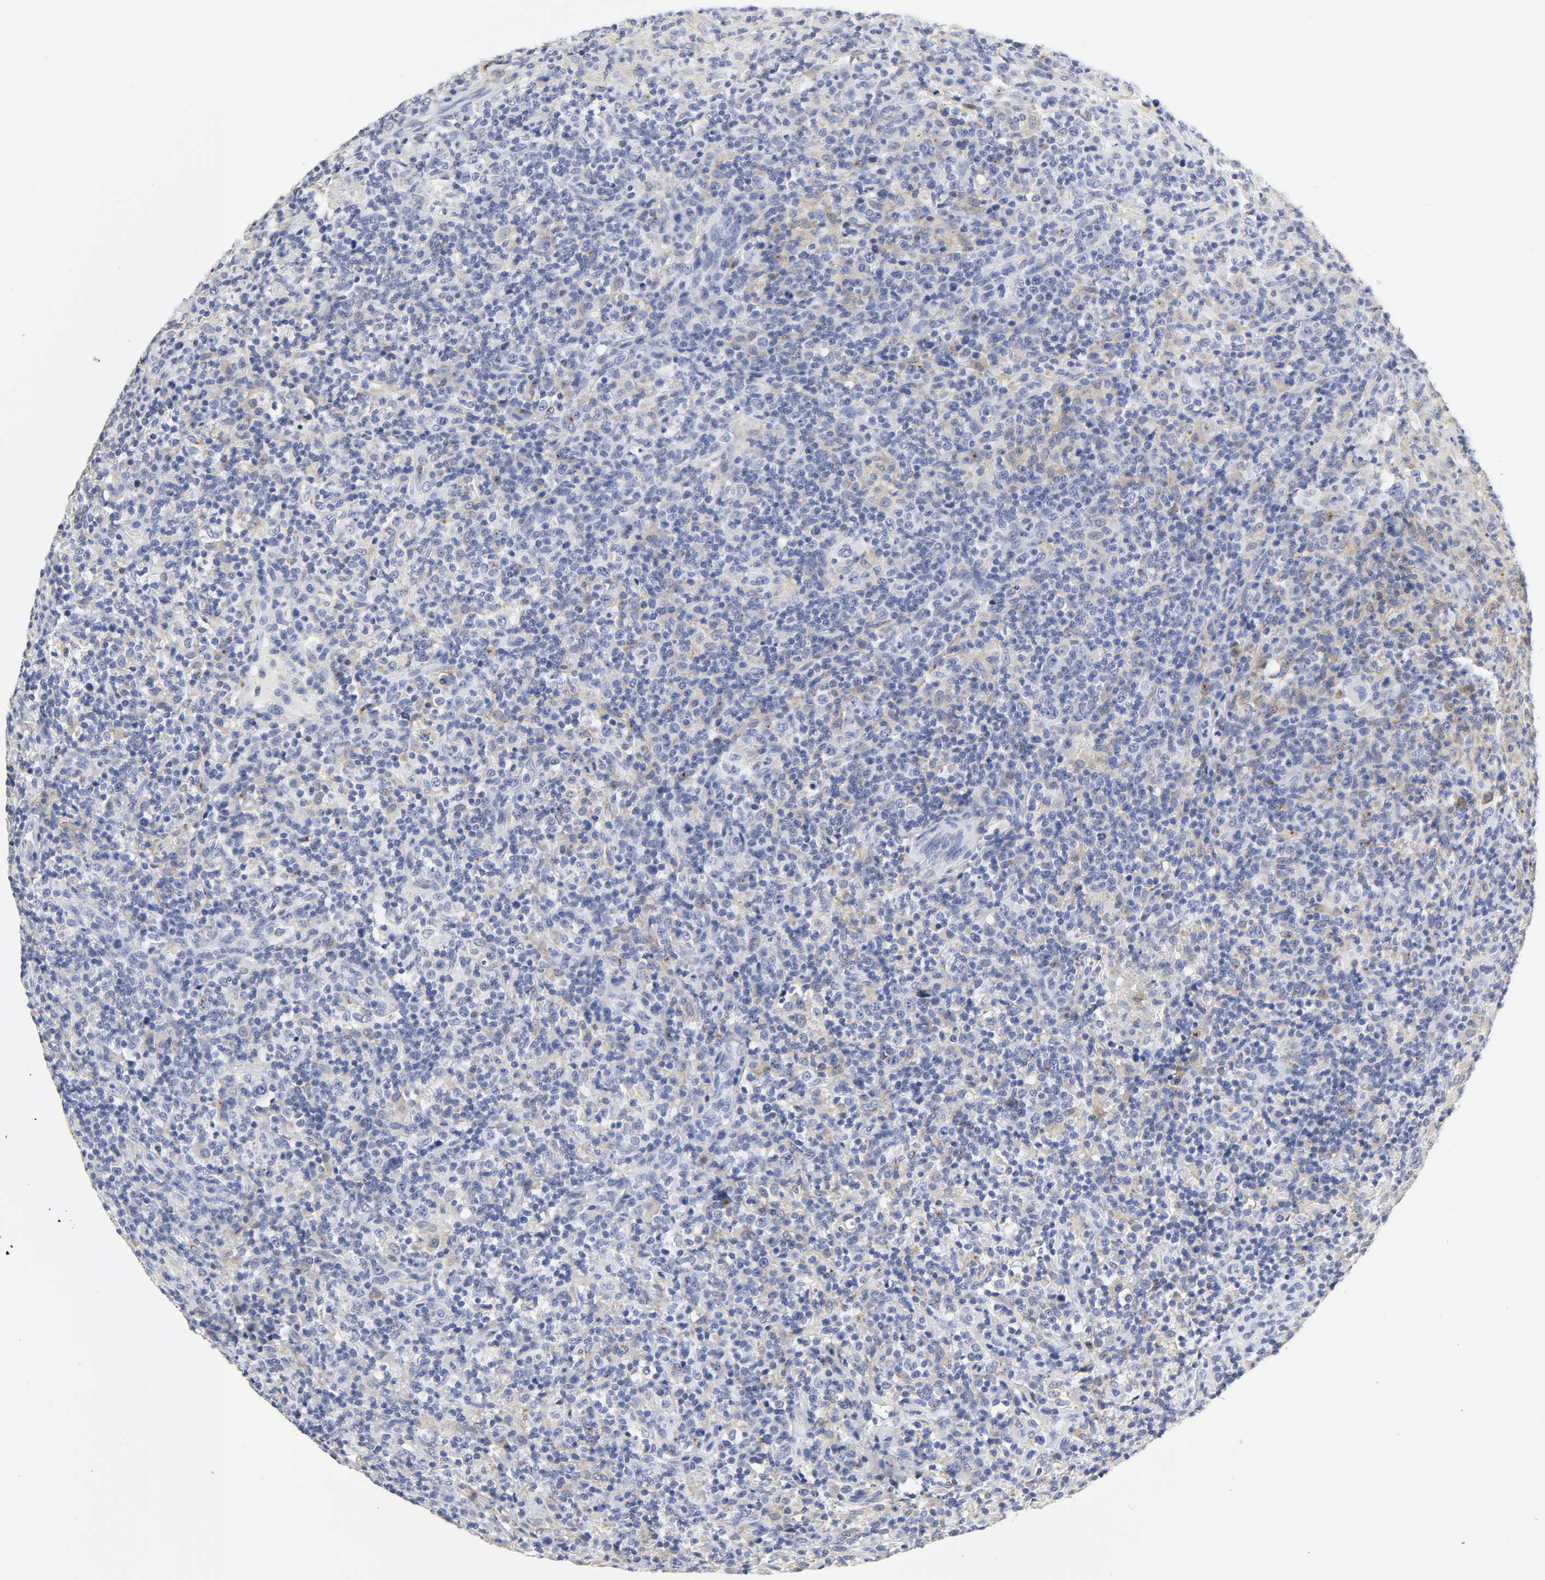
{"staining": {"intensity": "negative", "quantity": "none", "location": "none"}, "tissue": "lymphoma", "cell_type": "Tumor cells", "image_type": "cancer", "snomed": [{"axis": "morphology", "description": "Hodgkin's disease, NOS"}, {"axis": "topography", "description": "Lymph node"}], "caption": "DAB (3,3'-diaminobenzidine) immunohistochemical staining of human Hodgkin's disease exhibits no significant positivity in tumor cells. (DAB immunohistochemistry (IHC) with hematoxylin counter stain).", "gene": "LRP1", "patient": {"sex": "male", "age": 65}}